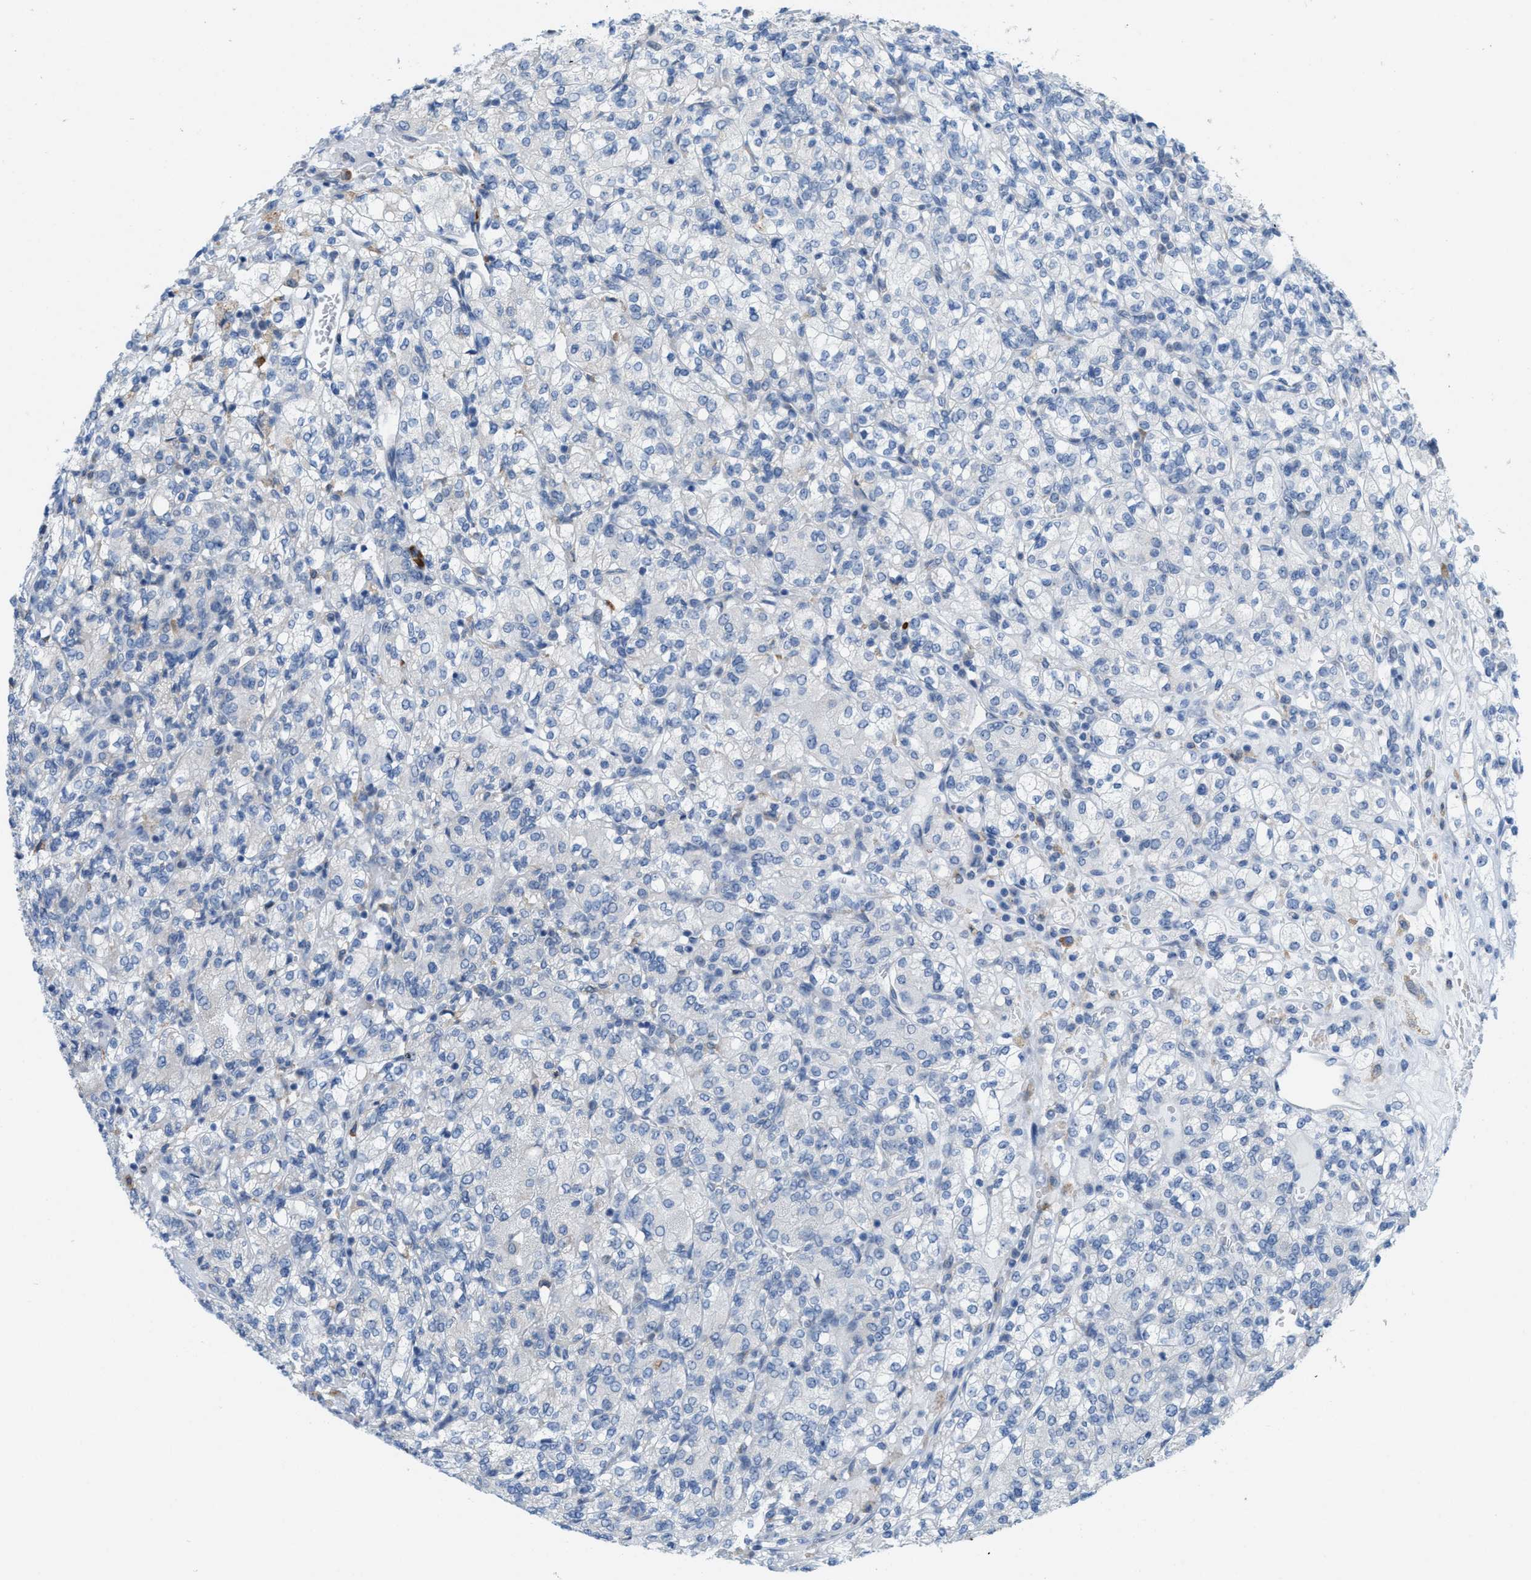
{"staining": {"intensity": "negative", "quantity": "none", "location": "none"}, "tissue": "renal cancer", "cell_type": "Tumor cells", "image_type": "cancer", "snomed": [{"axis": "morphology", "description": "Adenocarcinoma, NOS"}, {"axis": "topography", "description": "Kidney"}], "caption": "Immunohistochemistry (IHC) of human renal adenocarcinoma demonstrates no staining in tumor cells.", "gene": "KIFC3", "patient": {"sex": "male", "age": 77}}